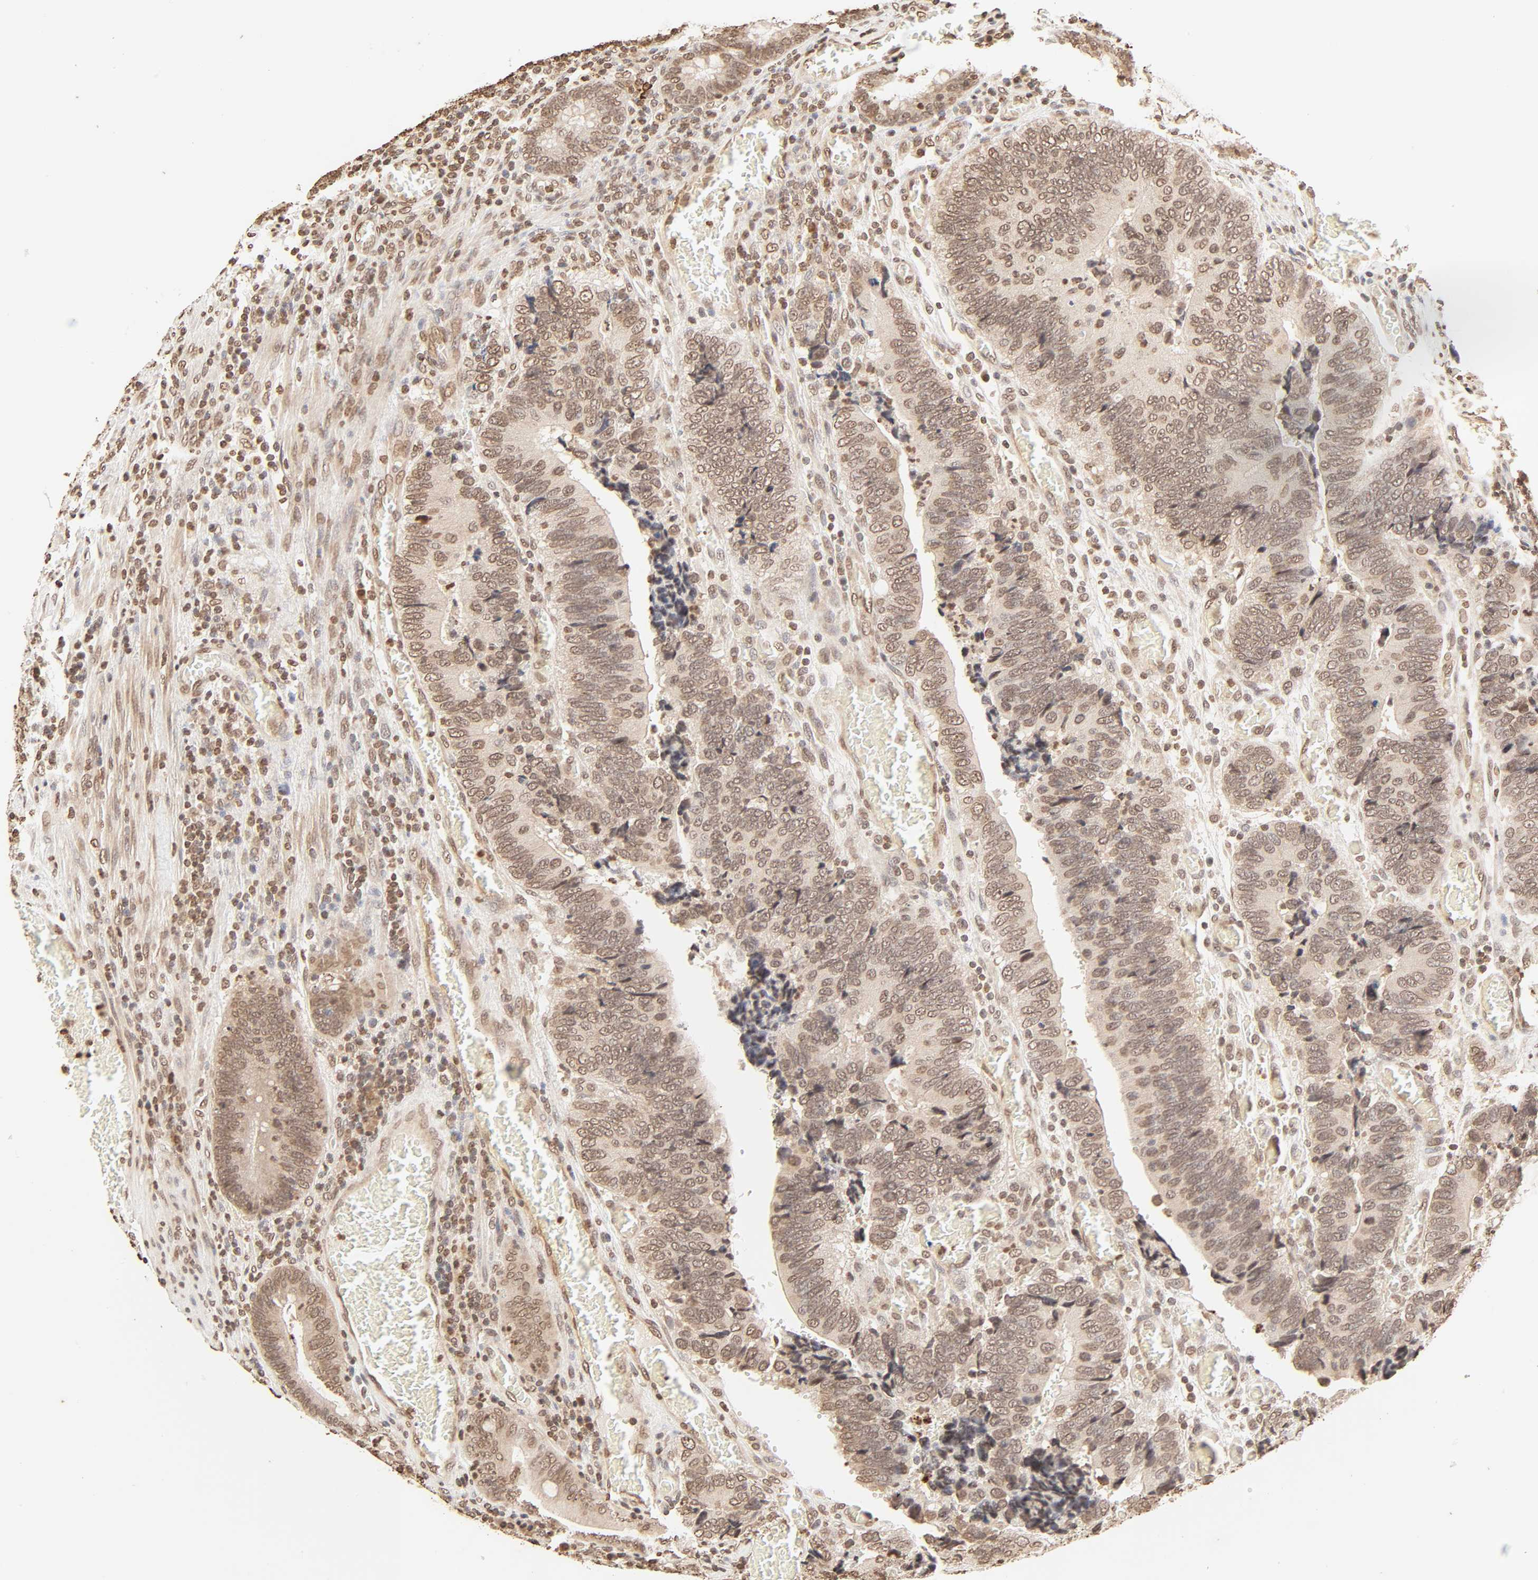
{"staining": {"intensity": "moderate", "quantity": ">75%", "location": "cytoplasmic/membranous,nuclear"}, "tissue": "colorectal cancer", "cell_type": "Tumor cells", "image_type": "cancer", "snomed": [{"axis": "morphology", "description": "Adenocarcinoma, NOS"}, {"axis": "topography", "description": "Colon"}], "caption": "Tumor cells show medium levels of moderate cytoplasmic/membranous and nuclear expression in about >75% of cells in human colorectal cancer (adenocarcinoma).", "gene": "TBL1X", "patient": {"sex": "male", "age": 72}}